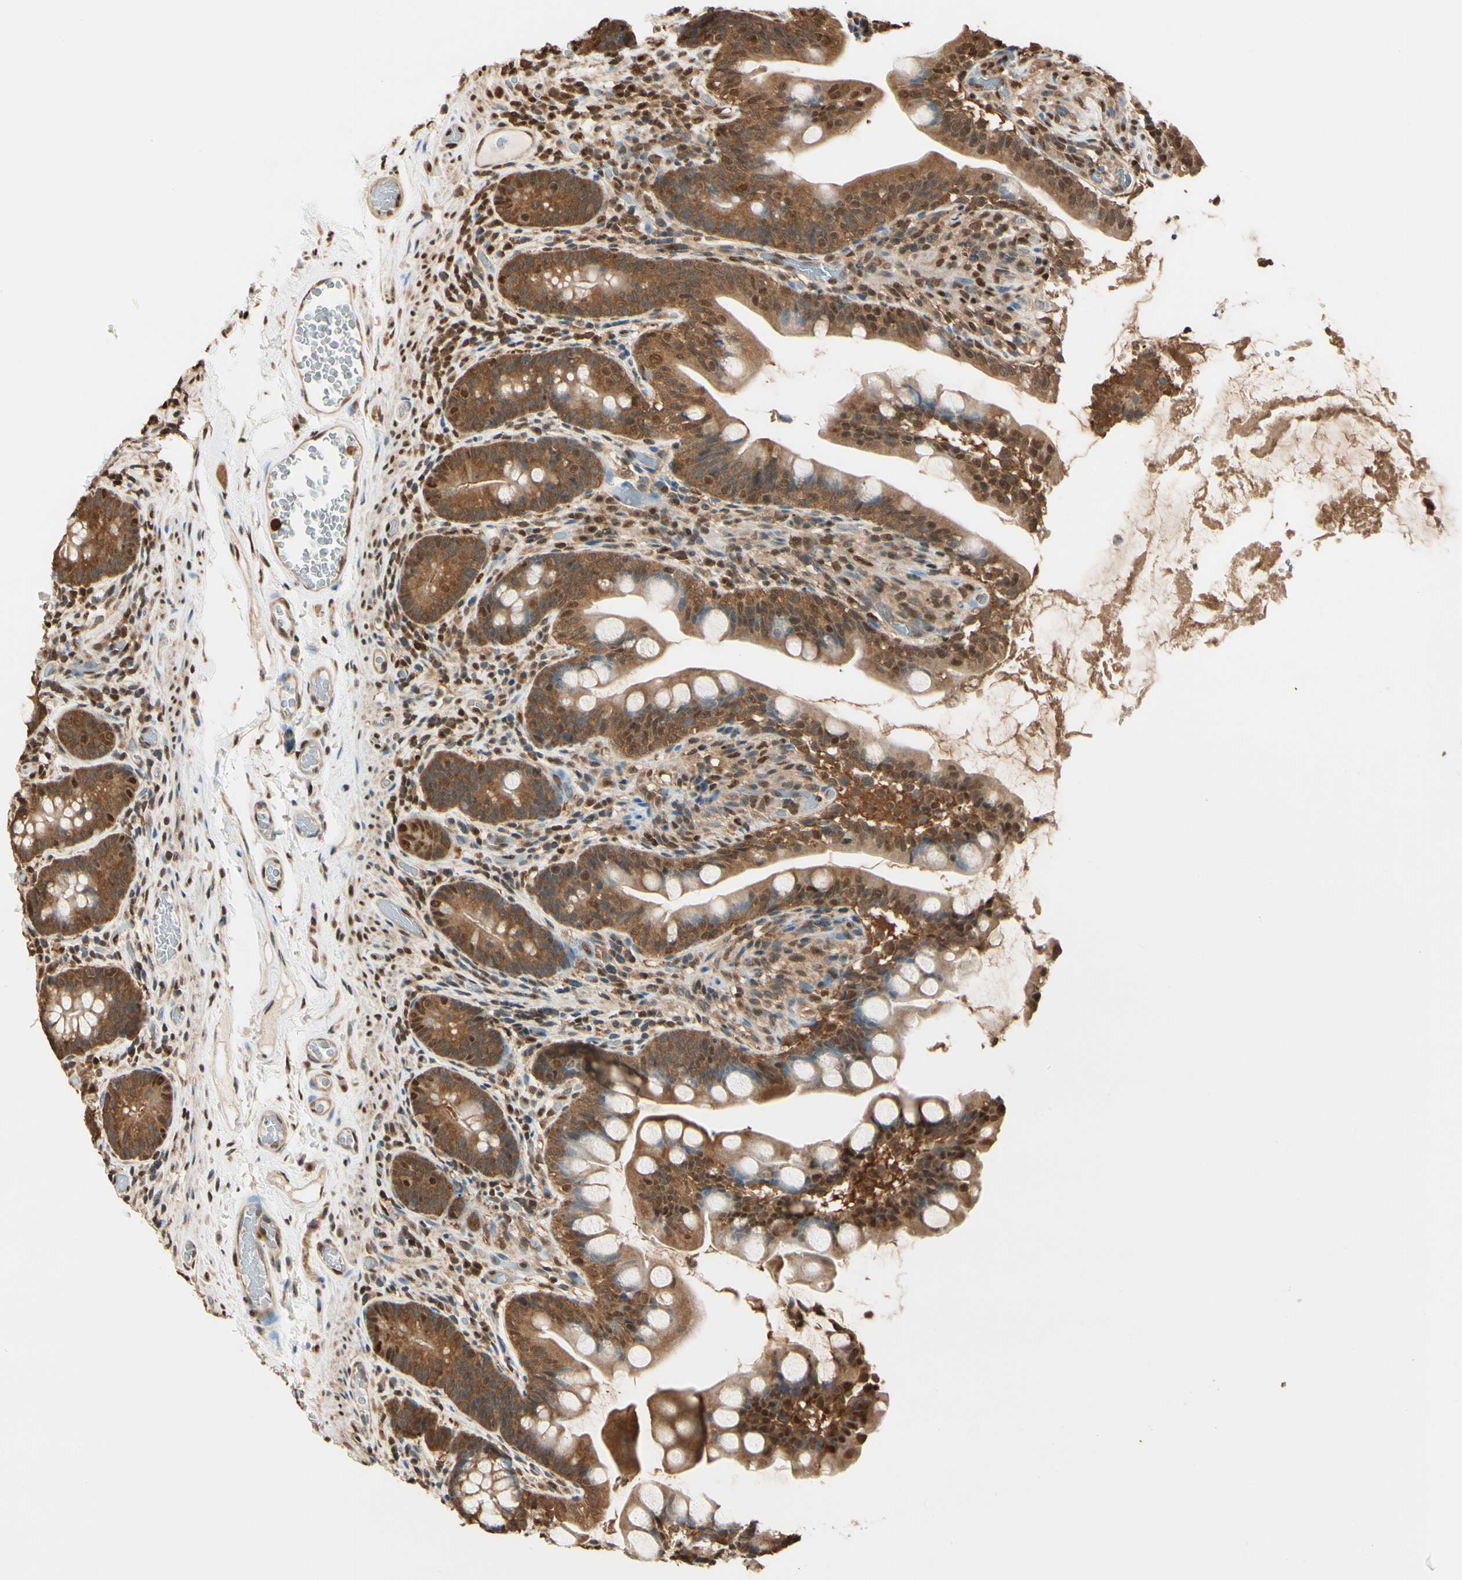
{"staining": {"intensity": "moderate", "quantity": ">75%", "location": "cytoplasmic/membranous,nuclear"}, "tissue": "small intestine", "cell_type": "Glandular cells", "image_type": "normal", "snomed": [{"axis": "morphology", "description": "Normal tissue, NOS"}, {"axis": "topography", "description": "Small intestine"}], "caption": "This micrograph displays benign small intestine stained with IHC to label a protein in brown. The cytoplasmic/membranous,nuclear of glandular cells show moderate positivity for the protein. Nuclei are counter-stained blue.", "gene": "PNCK", "patient": {"sex": "female", "age": 56}}